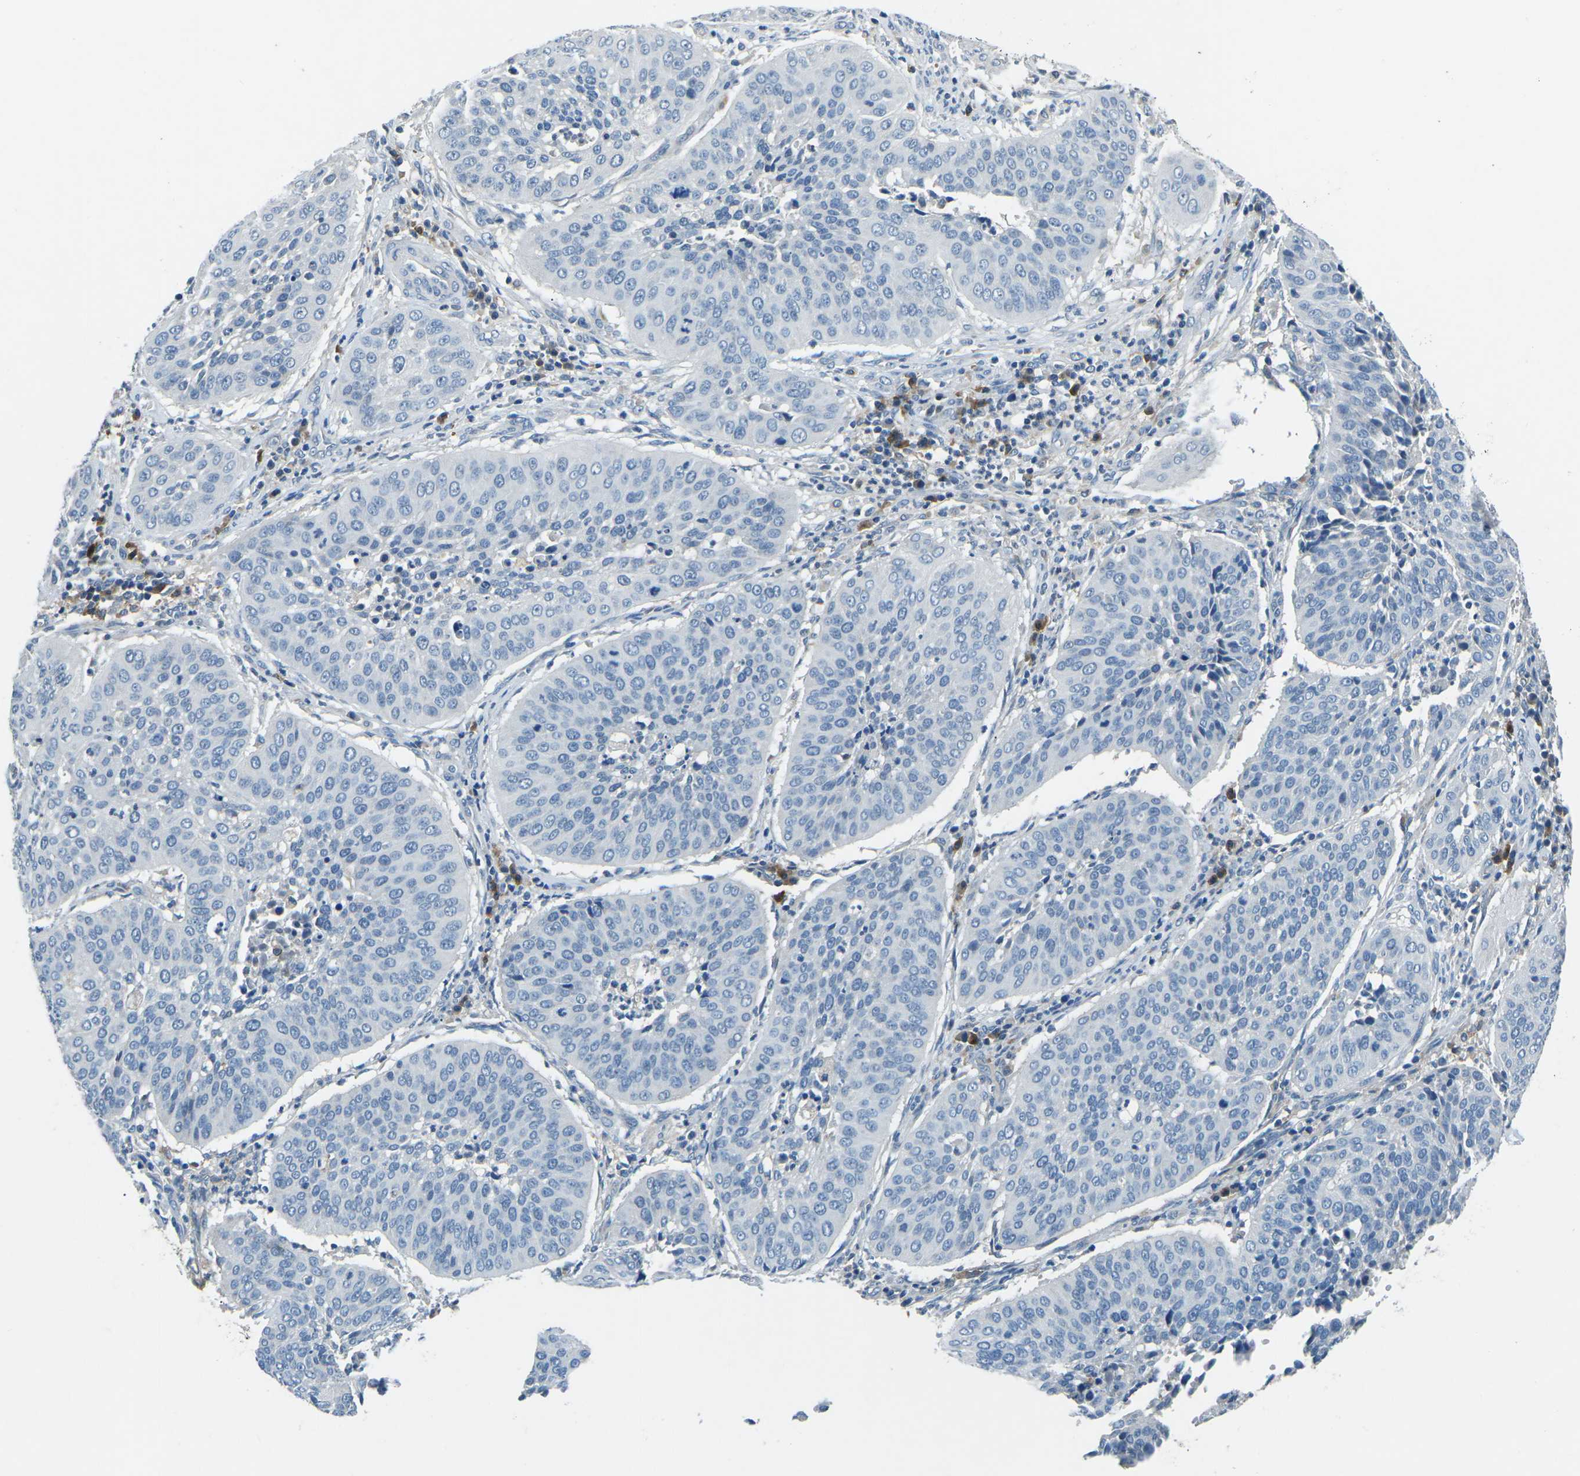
{"staining": {"intensity": "negative", "quantity": "none", "location": "none"}, "tissue": "cervical cancer", "cell_type": "Tumor cells", "image_type": "cancer", "snomed": [{"axis": "morphology", "description": "Normal tissue, NOS"}, {"axis": "morphology", "description": "Squamous cell carcinoma, NOS"}, {"axis": "topography", "description": "Cervix"}], "caption": "This is an immunohistochemistry (IHC) histopathology image of human cervical cancer. There is no staining in tumor cells.", "gene": "CD1D", "patient": {"sex": "female", "age": 39}}